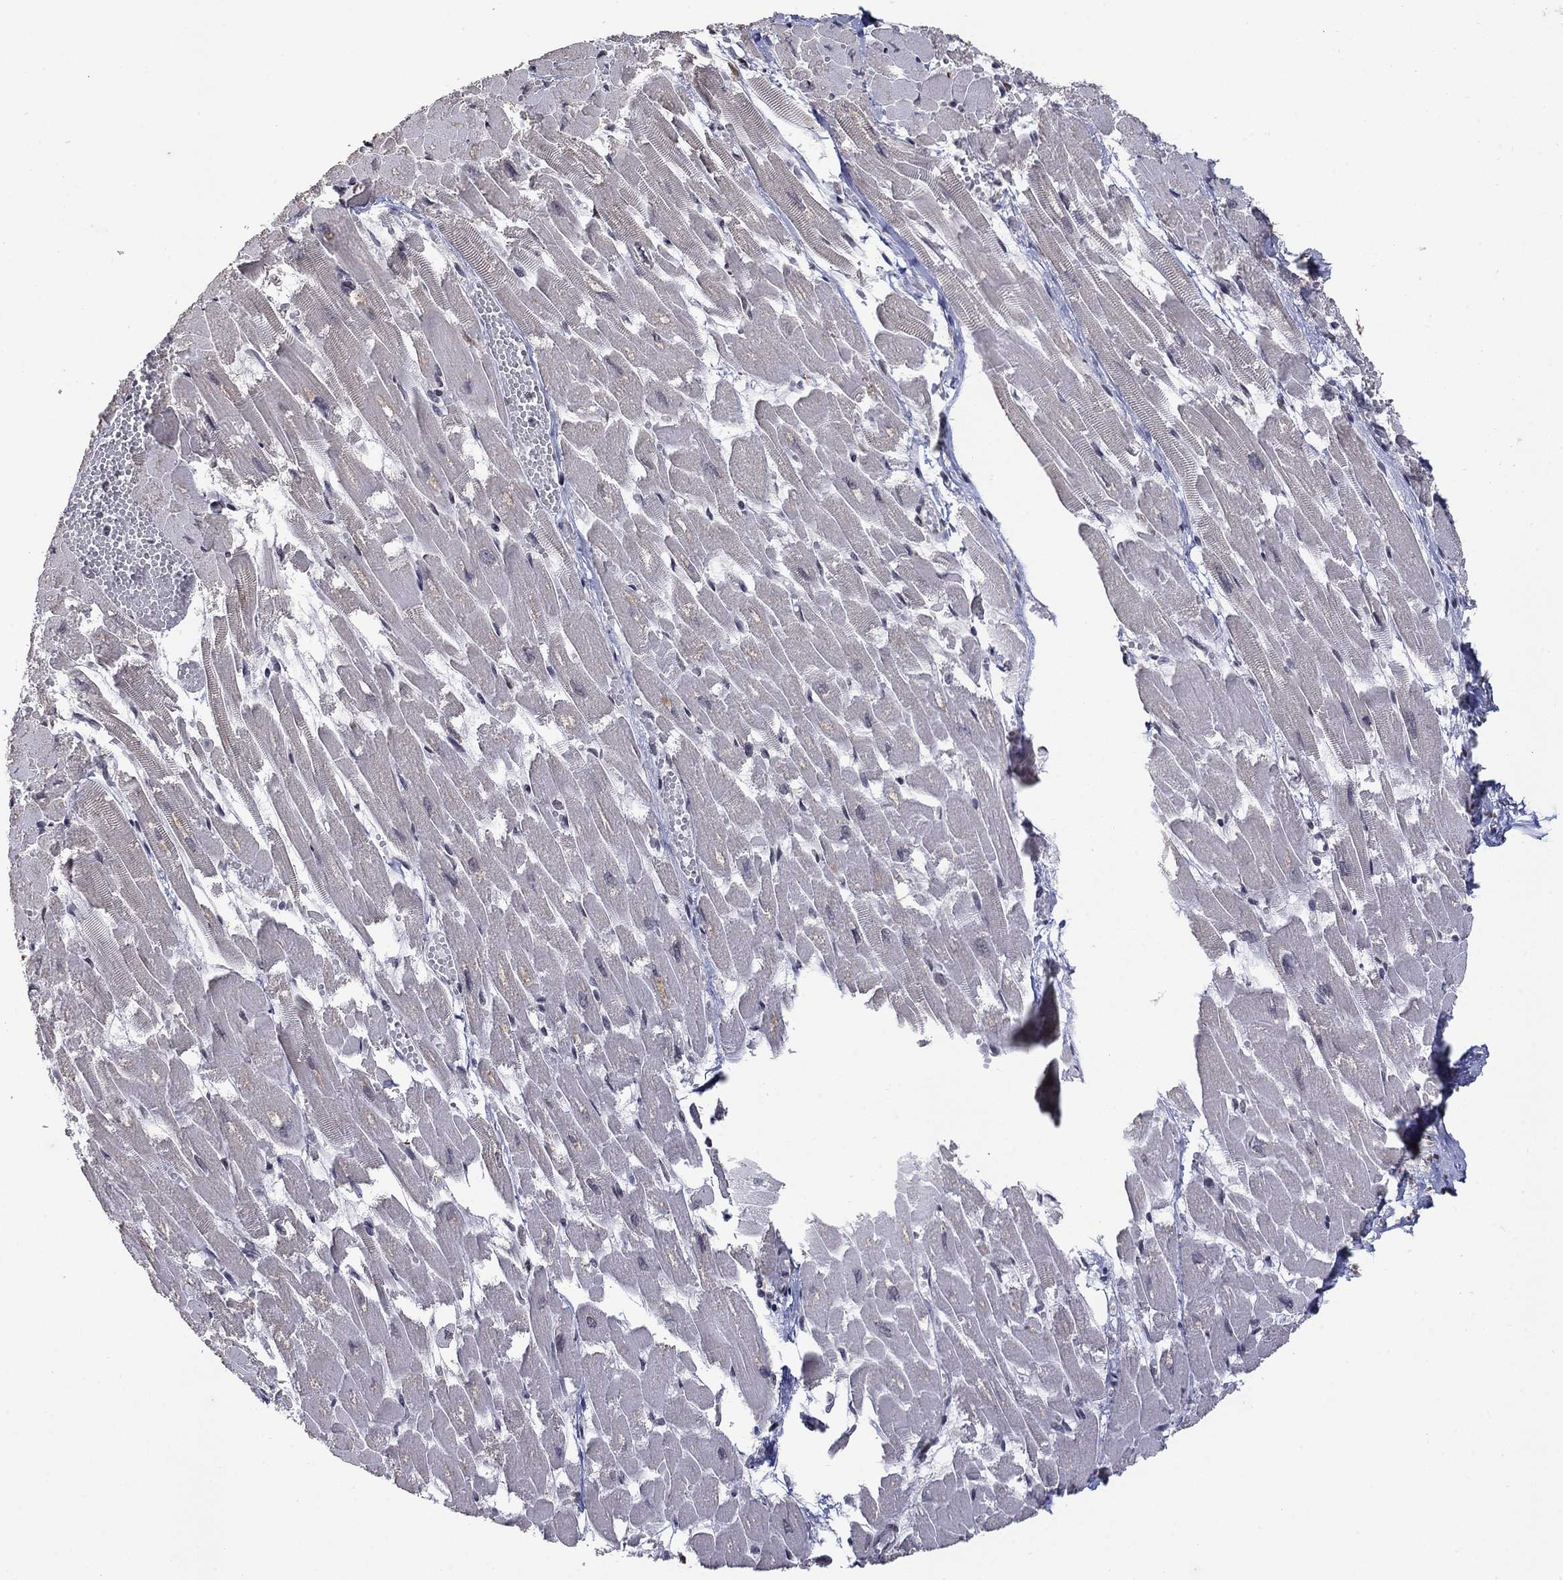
{"staining": {"intensity": "negative", "quantity": "none", "location": "none"}, "tissue": "heart muscle", "cell_type": "Cardiomyocytes", "image_type": "normal", "snomed": [{"axis": "morphology", "description": "Normal tissue, NOS"}, {"axis": "topography", "description": "Heart"}], "caption": "The photomicrograph shows no significant expression in cardiomyocytes of heart muscle. (Stains: DAB (3,3'-diaminobenzidine) IHC with hematoxylin counter stain, Microscopy: brightfield microscopy at high magnification).", "gene": "GRIA3", "patient": {"sex": "female", "age": 52}}